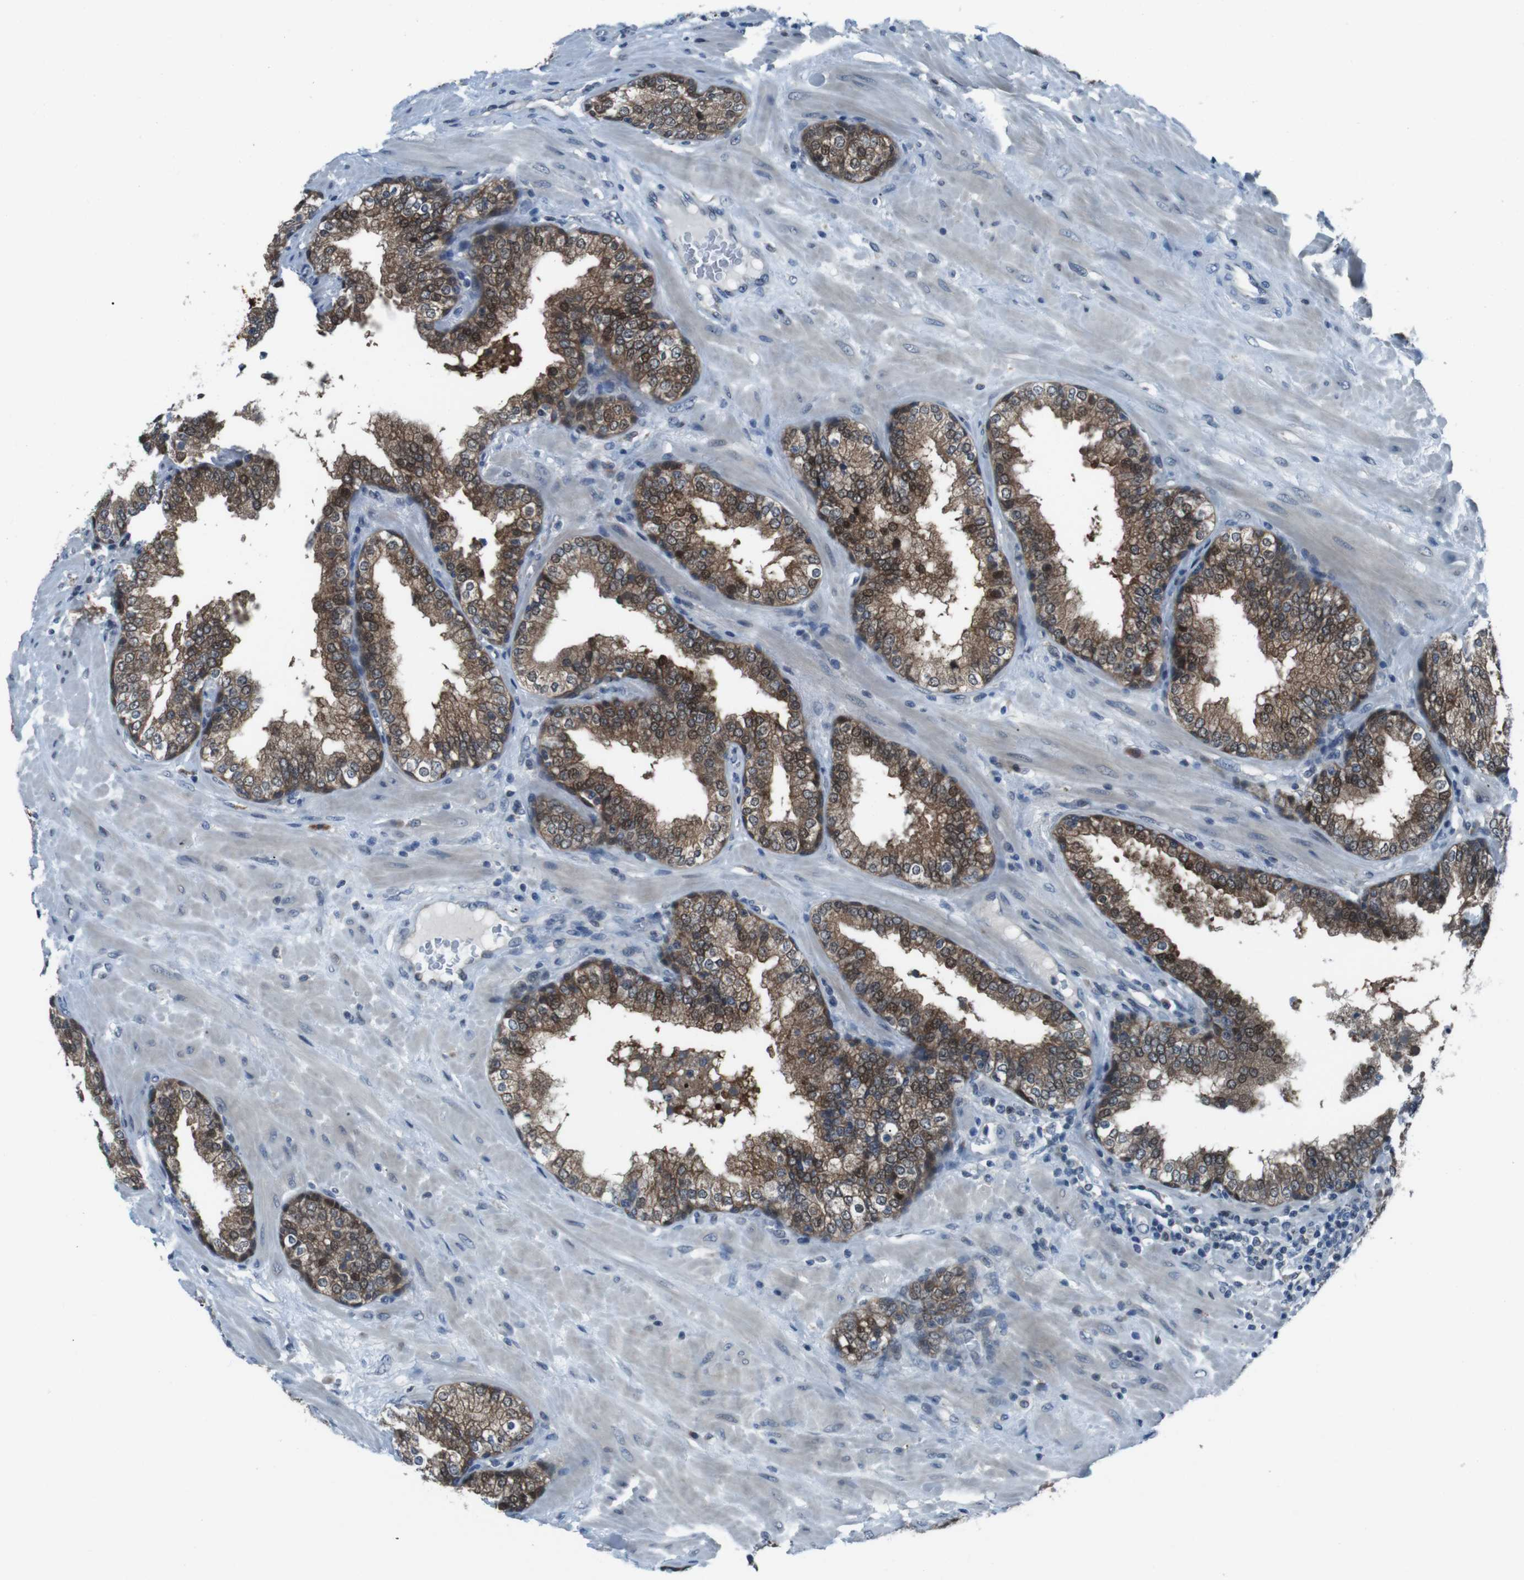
{"staining": {"intensity": "moderate", "quantity": ">75%", "location": "cytoplasmic/membranous,nuclear"}, "tissue": "prostate", "cell_type": "Glandular cells", "image_type": "normal", "snomed": [{"axis": "morphology", "description": "Normal tissue, NOS"}, {"axis": "topography", "description": "Prostate"}], "caption": "This histopathology image demonstrates IHC staining of benign human prostate, with medium moderate cytoplasmic/membranous,nuclear expression in approximately >75% of glandular cells.", "gene": "LRP5", "patient": {"sex": "male", "age": 51}}